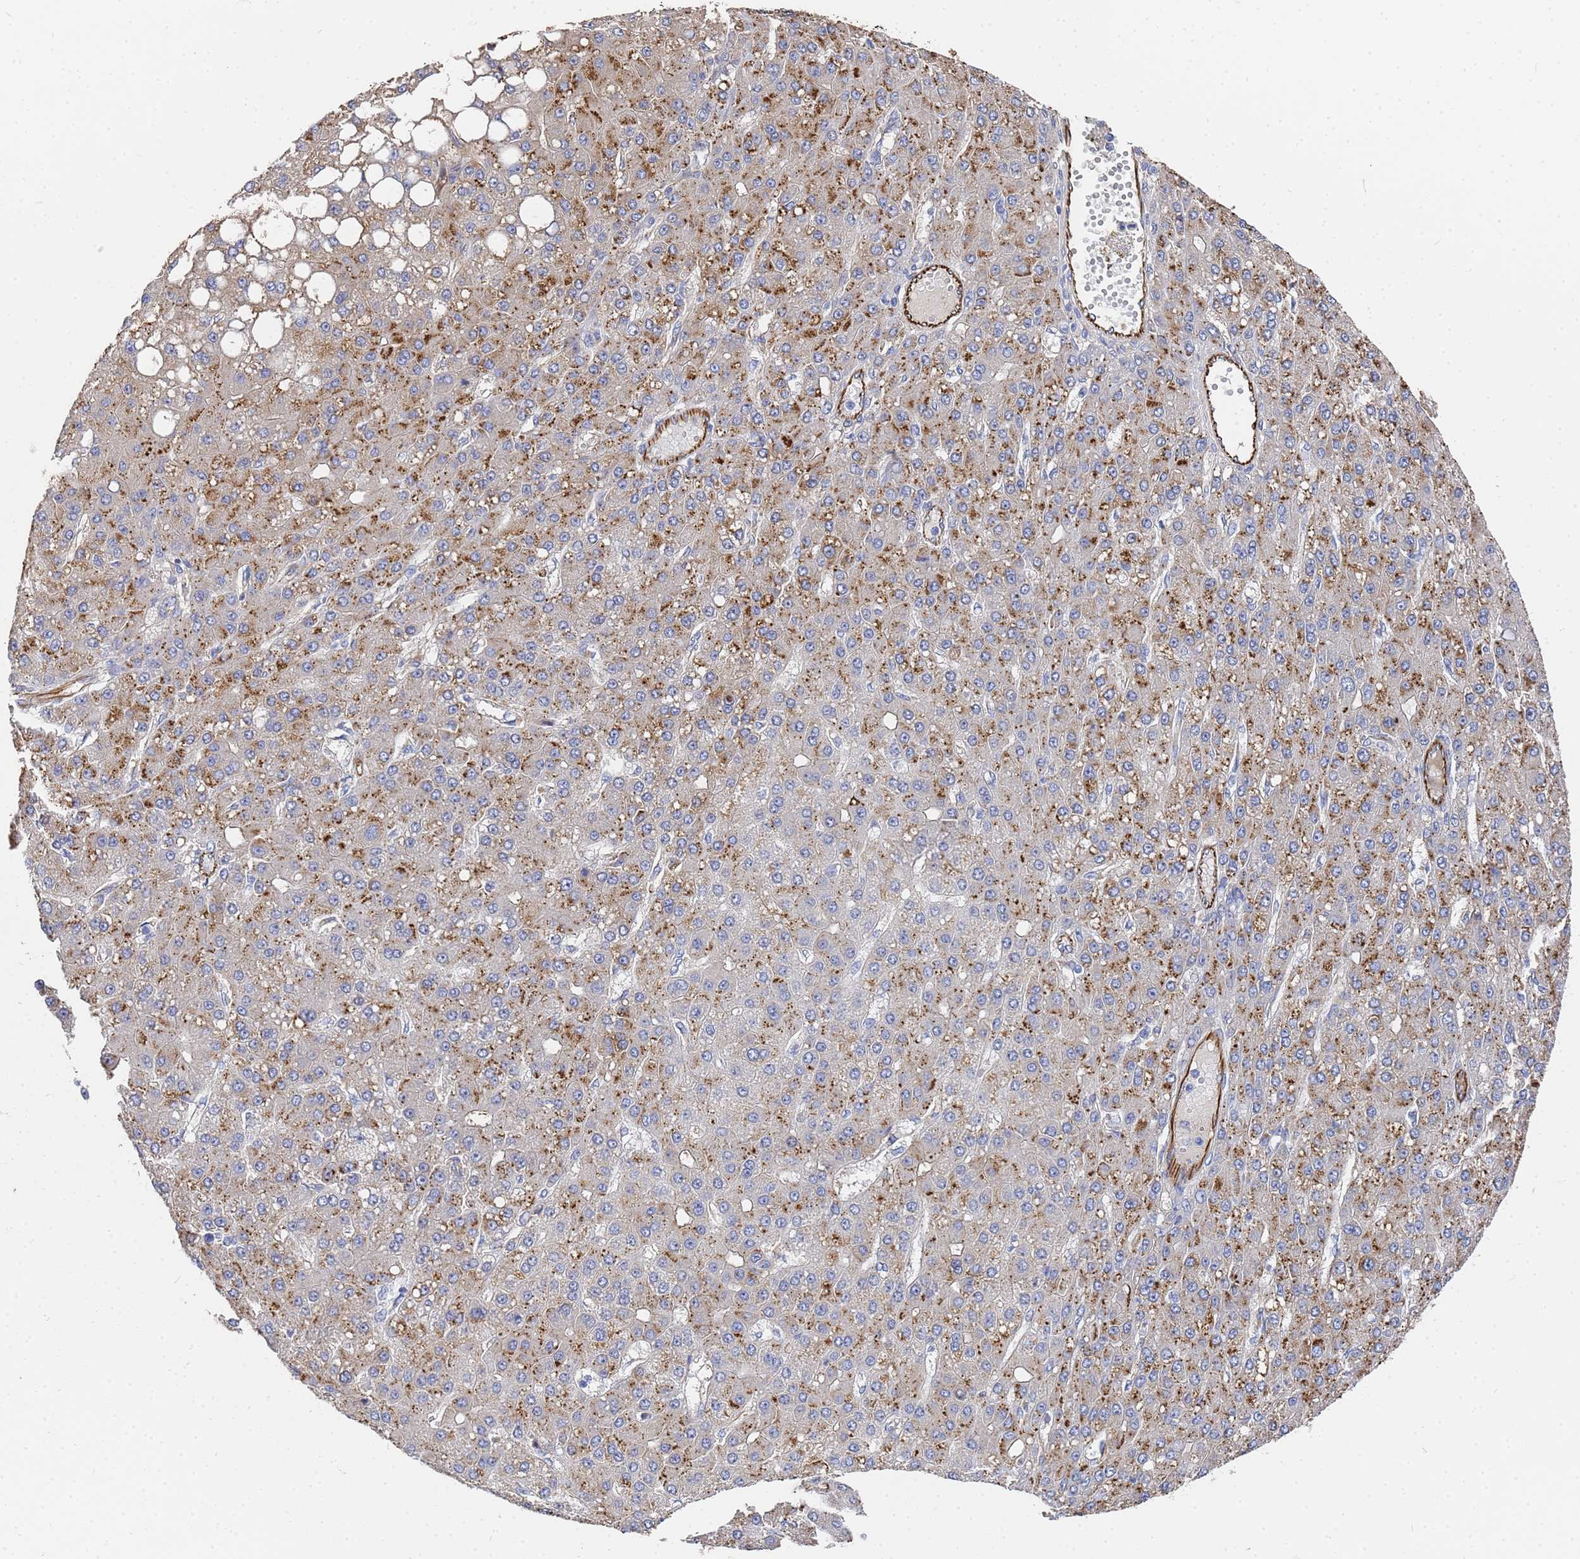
{"staining": {"intensity": "strong", "quantity": "25%-75%", "location": "cytoplasmic/membranous"}, "tissue": "liver cancer", "cell_type": "Tumor cells", "image_type": "cancer", "snomed": [{"axis": "morphology", "description": "Carcinoma, Hepatocellular, NOS"}, {"axis": "topography", "description": "Liver"}], "caption": "Brown immunohistochemical staining in human hepatocellular carcinoma (liver) displays strong cytoplasmic/membranous staining in about 25%-75% of tumor cells. The protein of interest is stained brown, and the nuclei are stained in blue (DAB IHC with brightfield microscopy, high magnification).", "gene": "SYT13", "patient": {"sex": "male", "age": 67}}